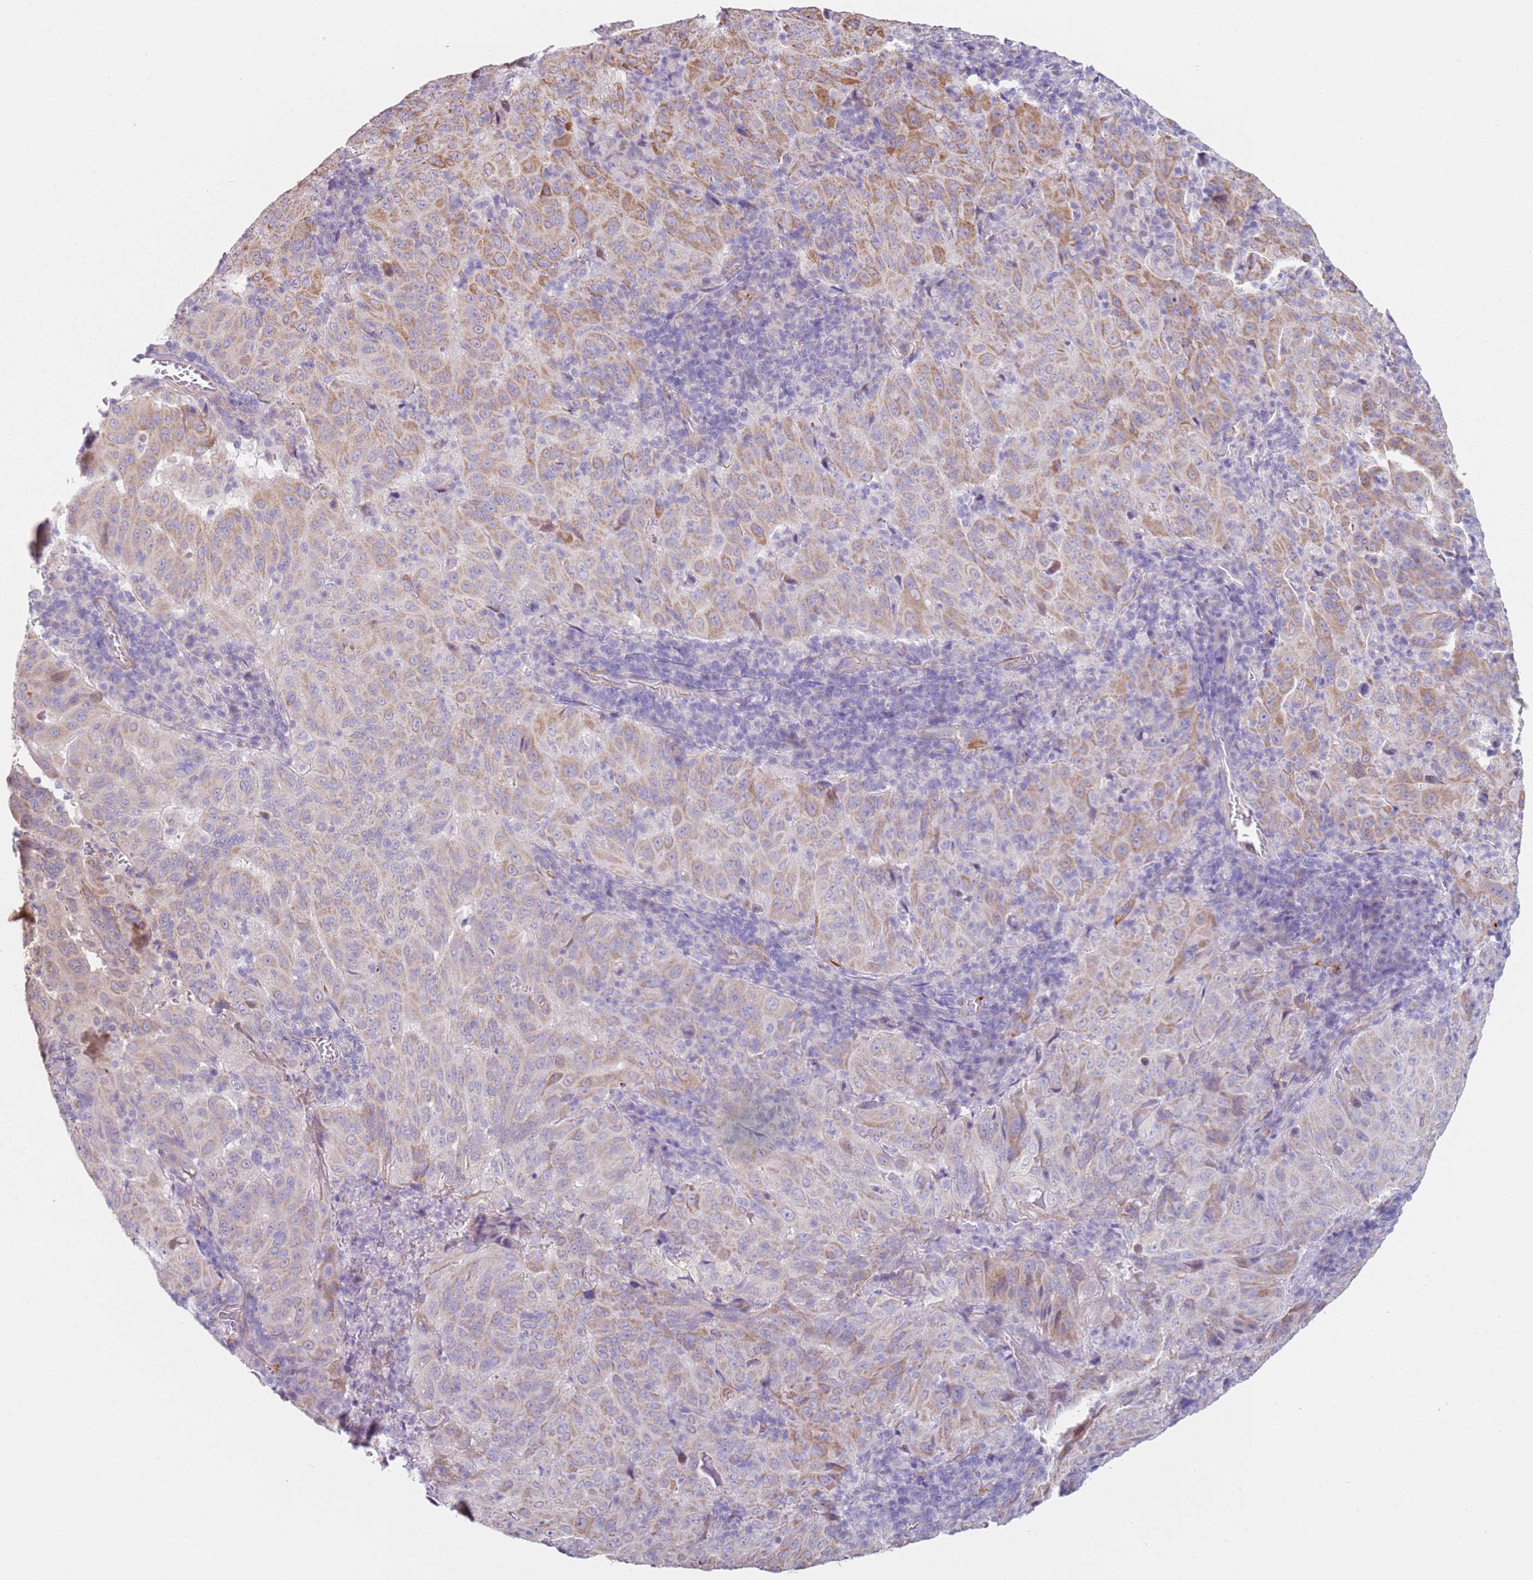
{"staining": {"intensity": "moderate", "quantity": "25%-75%", "location": "cytoplasmic/membranous"}, "tissue": "pancreatic cancer", "cell_type": "Tumor cells", "image_type": "cancer", "snomed": [{"axis": "morphology", "description": "Adenocarcinoma, NOS"}, {"axis": "topography", "description": "Pancreas"}], "caption": "A medium amount of moderate cytoplasmic/membranous staining is seen in about 25%-75% of tumor cells in pancreatic cancer tissue.", "gene": "ALS2", "patient": {"sex": "male", "age": 63}}